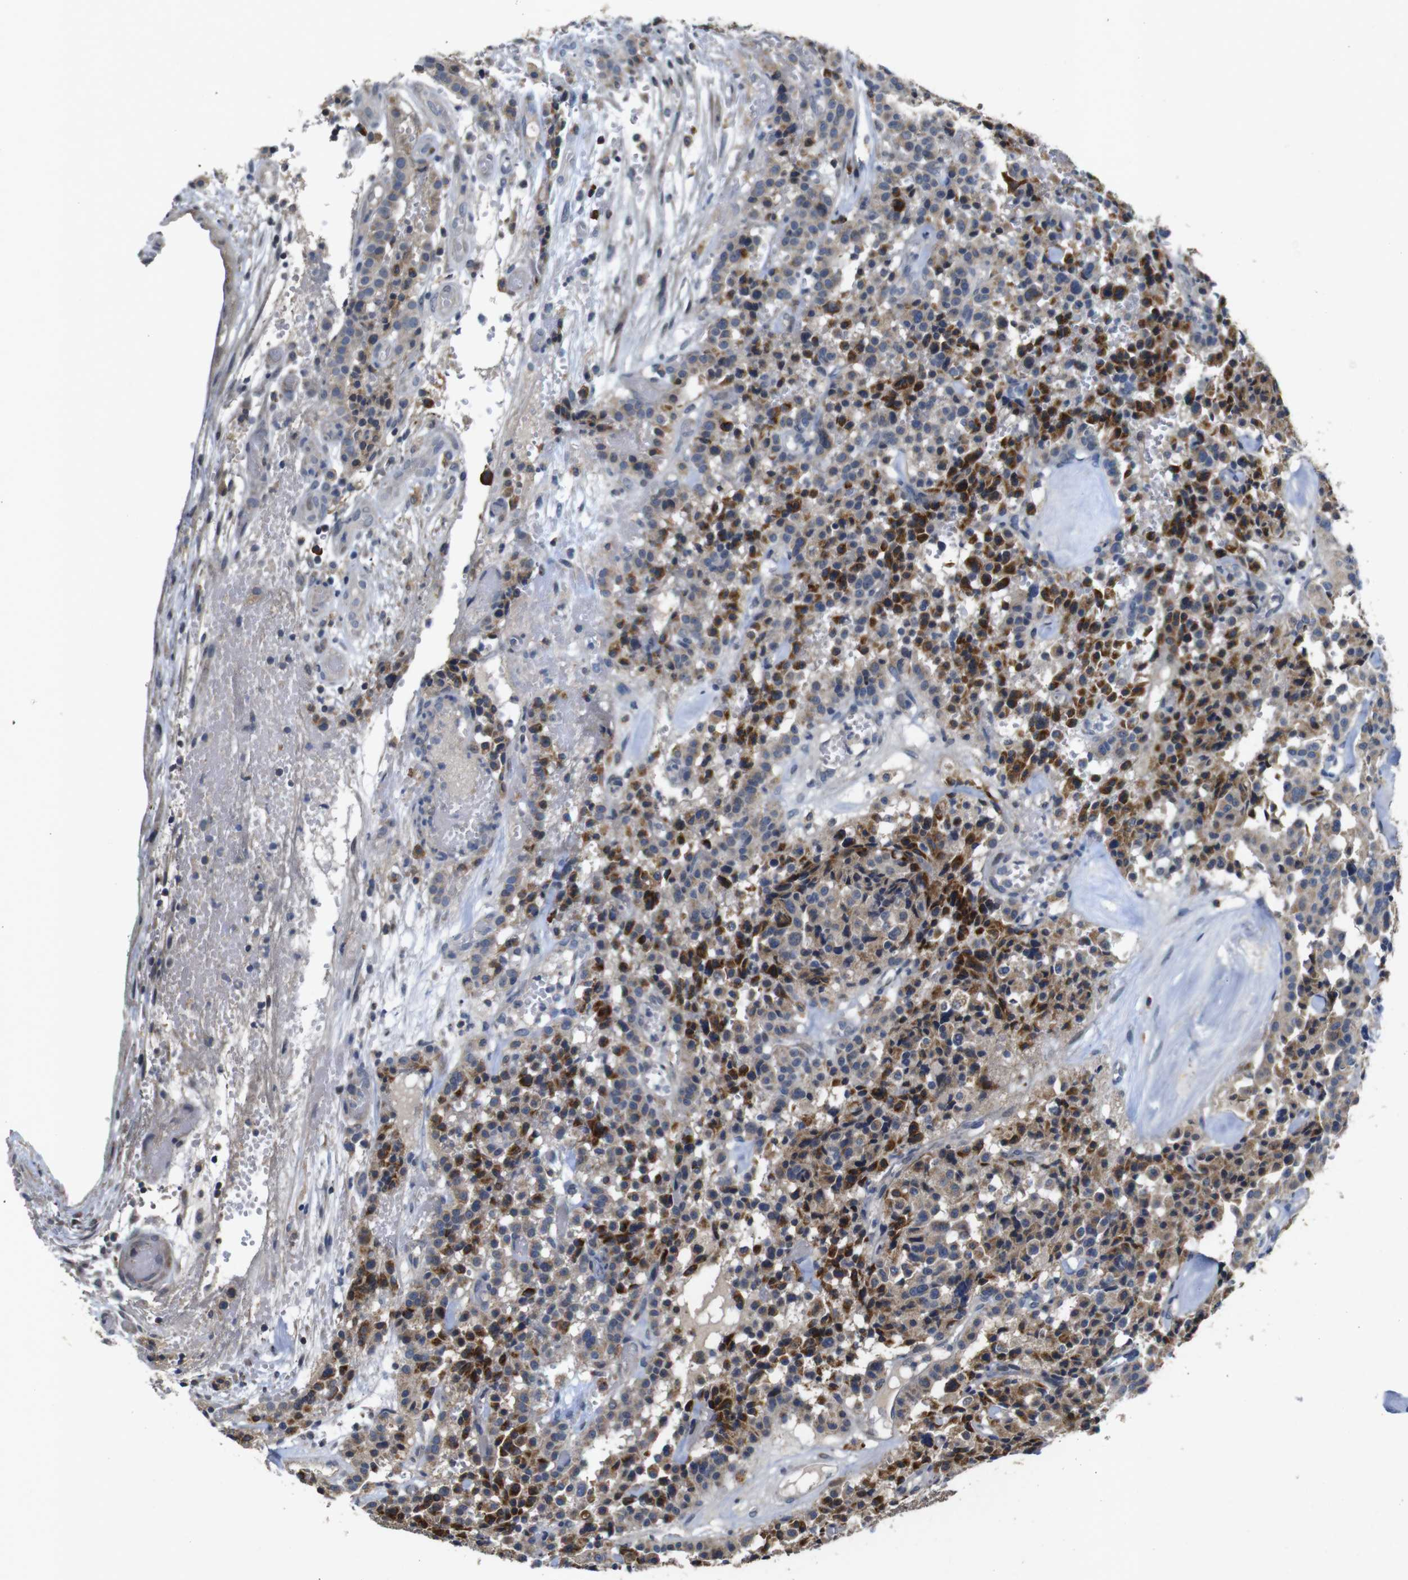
{"staining": {"intensity": "weak", "quantity": ">75%", "location": "cytoplasmic/membranous"}, "tissue": "carcinoid", "cell_type": "Tumor cells", "image_type": "cancer", "snomed": [{"axis": "morphology", "description": "Carcinoid, malignant, NOS"}, {"axis": "topography", "description": "Lung"}], "caption": "A high-resolution image shows IHC staining of malignant carcinoid, which shows weak cytoplasmic/membranous positivity in approximately >75% of tumor cells.", "gene": "MAGI2", "patient": {"sex": "male", "age": 30}}